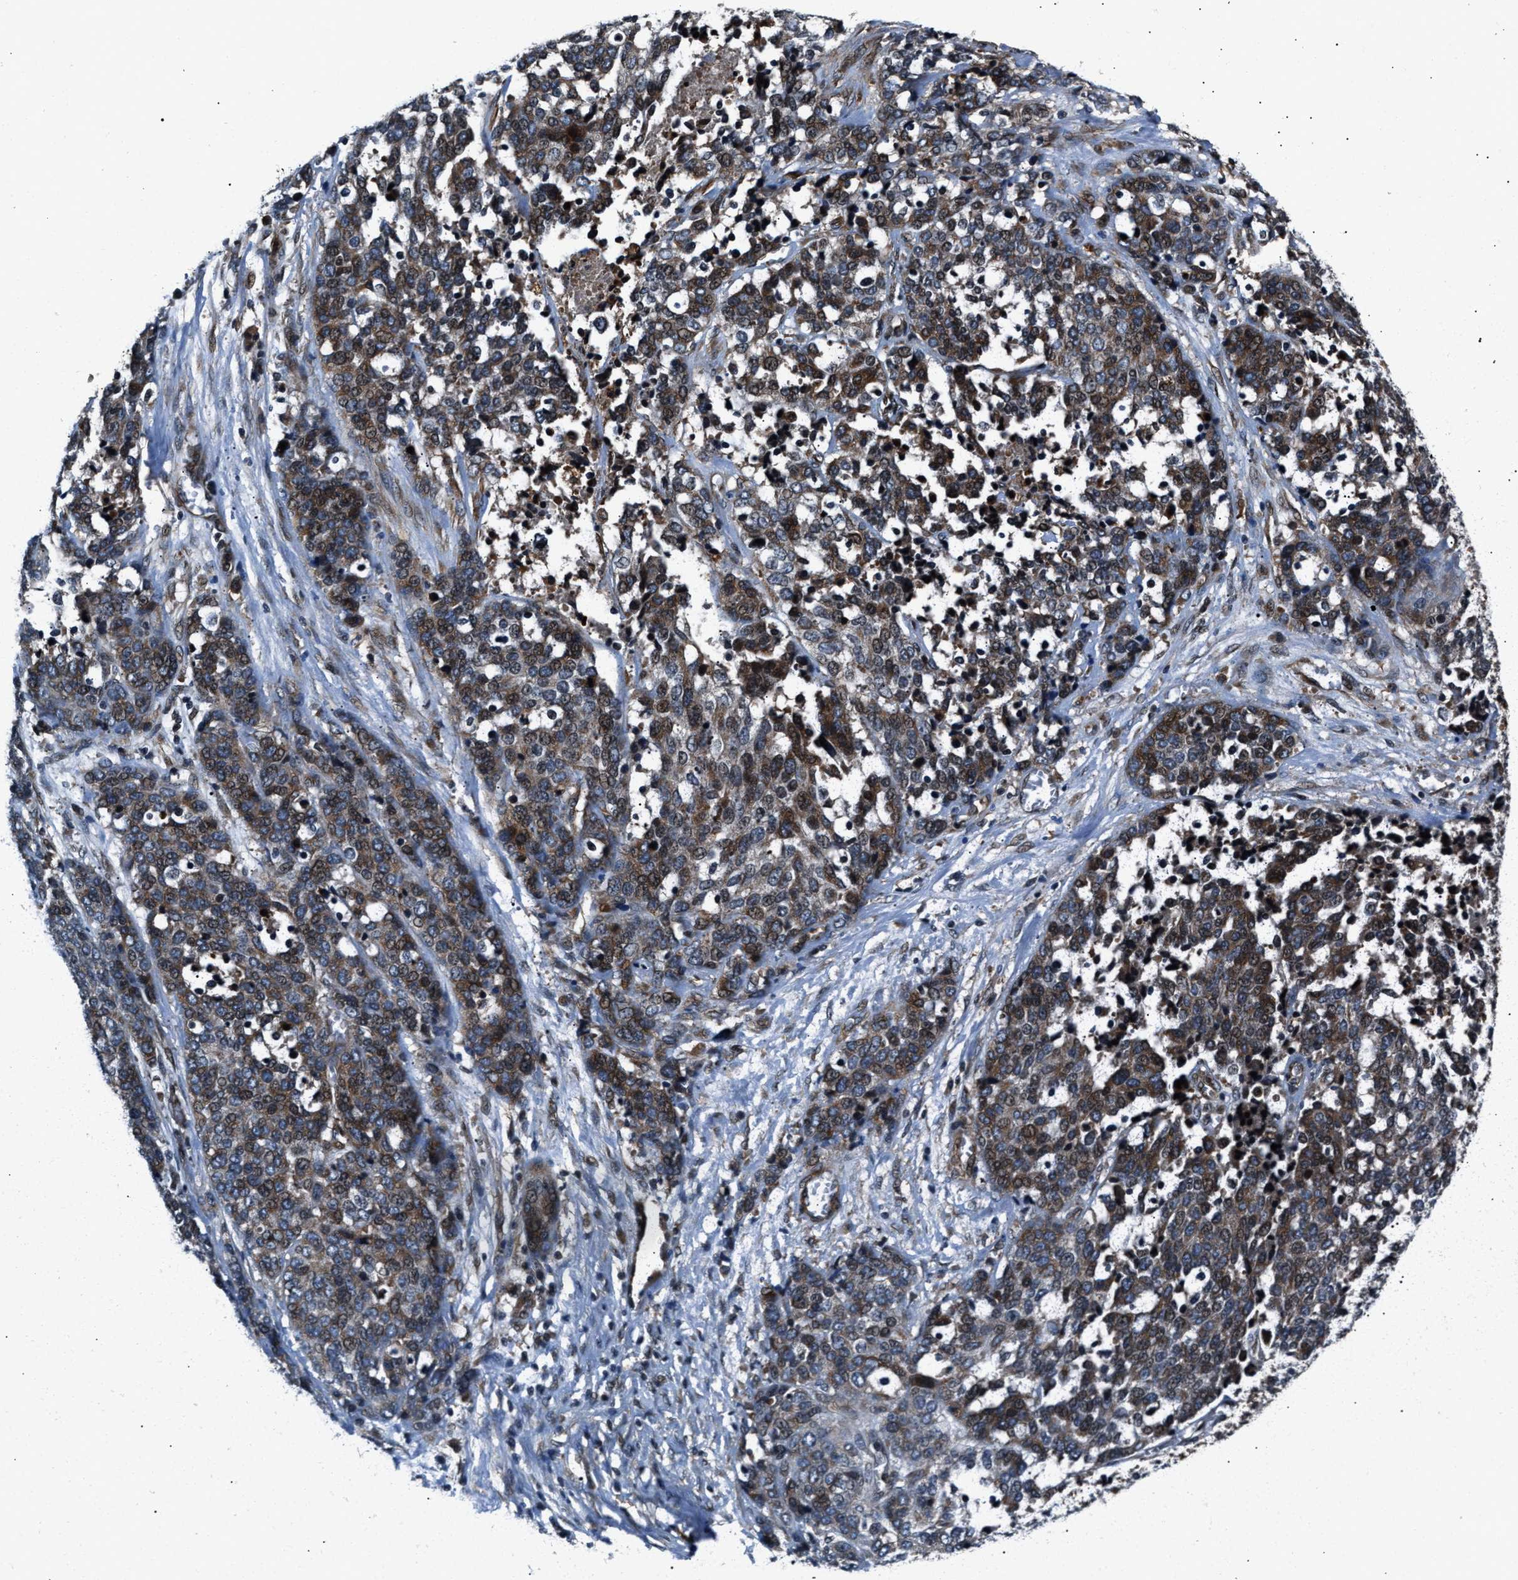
{"staining": {"intensity": "moderate", "quantity": ">75%", "location": "cytoplasmic/membranous"}, "tissue": "ovarian cancer", "cell_type": "Tumor cells", "image_type": "cancer", "snomed": [{"axis": "morphology", "description": "Cystadenocarcinoma, serous, NOS"}, {"axis": "topography", "description": "Ovary"}], "caption": "This is an image of immunohistochemistry (IHC) staining of ovarian cancer (serous cystadenocarcinoma), which shows moderate staining in the cytoplasmic/membranous of tumor cells.", "gene": "DYNC2I1", "patient": {"sex": "female", "age": 44}}